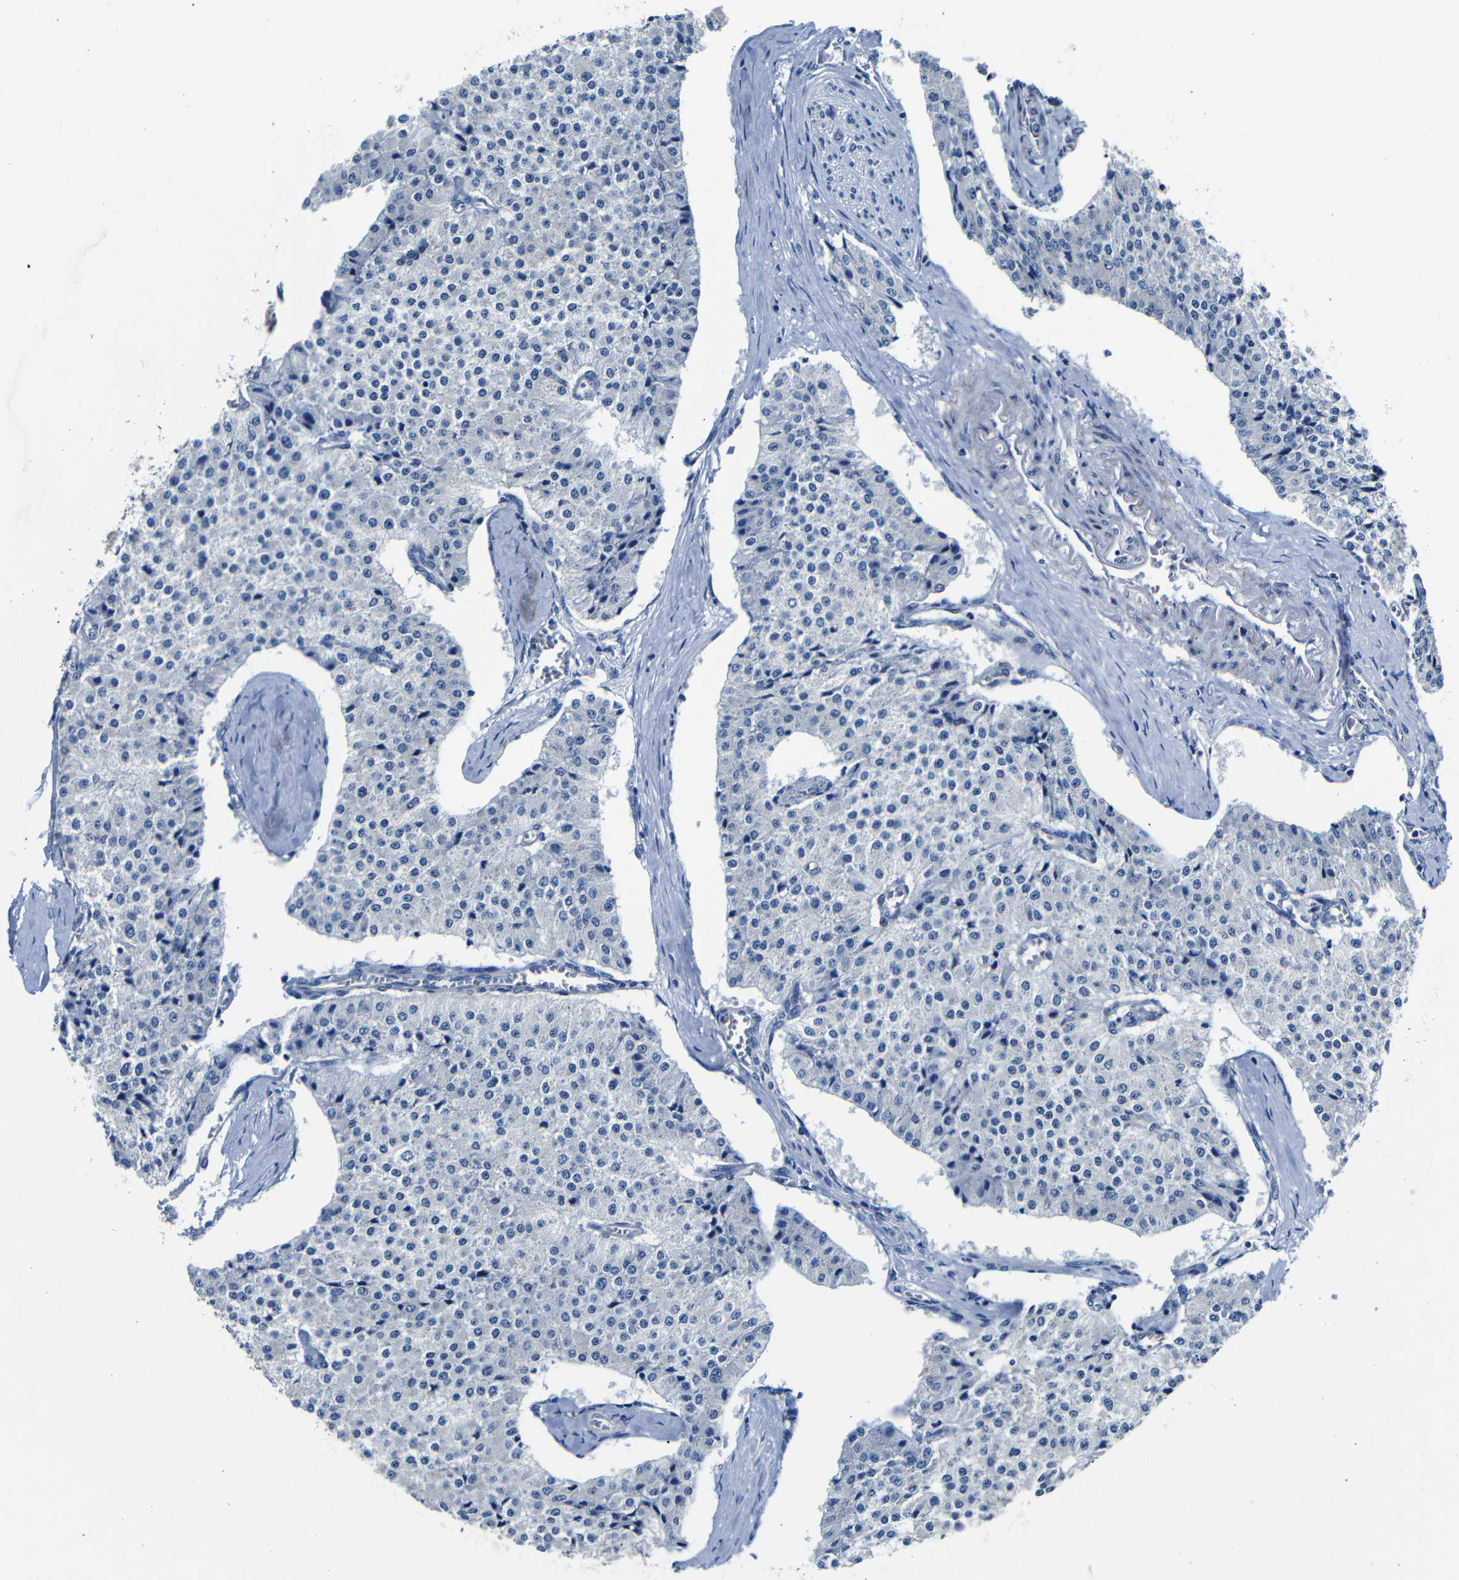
{"staining": {"intensity": "negative", "quantity": "none", "location": "none"}, "tissue": "carcinoid", "cell_type": "Tumor cells", "image_type": "cancer", "snomed": [{"axis": "morphology", "description": "Carcinoid, malignant, NOS"}, {"axis": "topography", "description": "Colon"}], "caption": "An immunohistochemistry (IHC) photomicrograph of carcinoid is shown. There is no staining in tumor cells of carcinoid.", "gene": "TNFAIP1", "patient": {"sex": "female", "age": 52}}